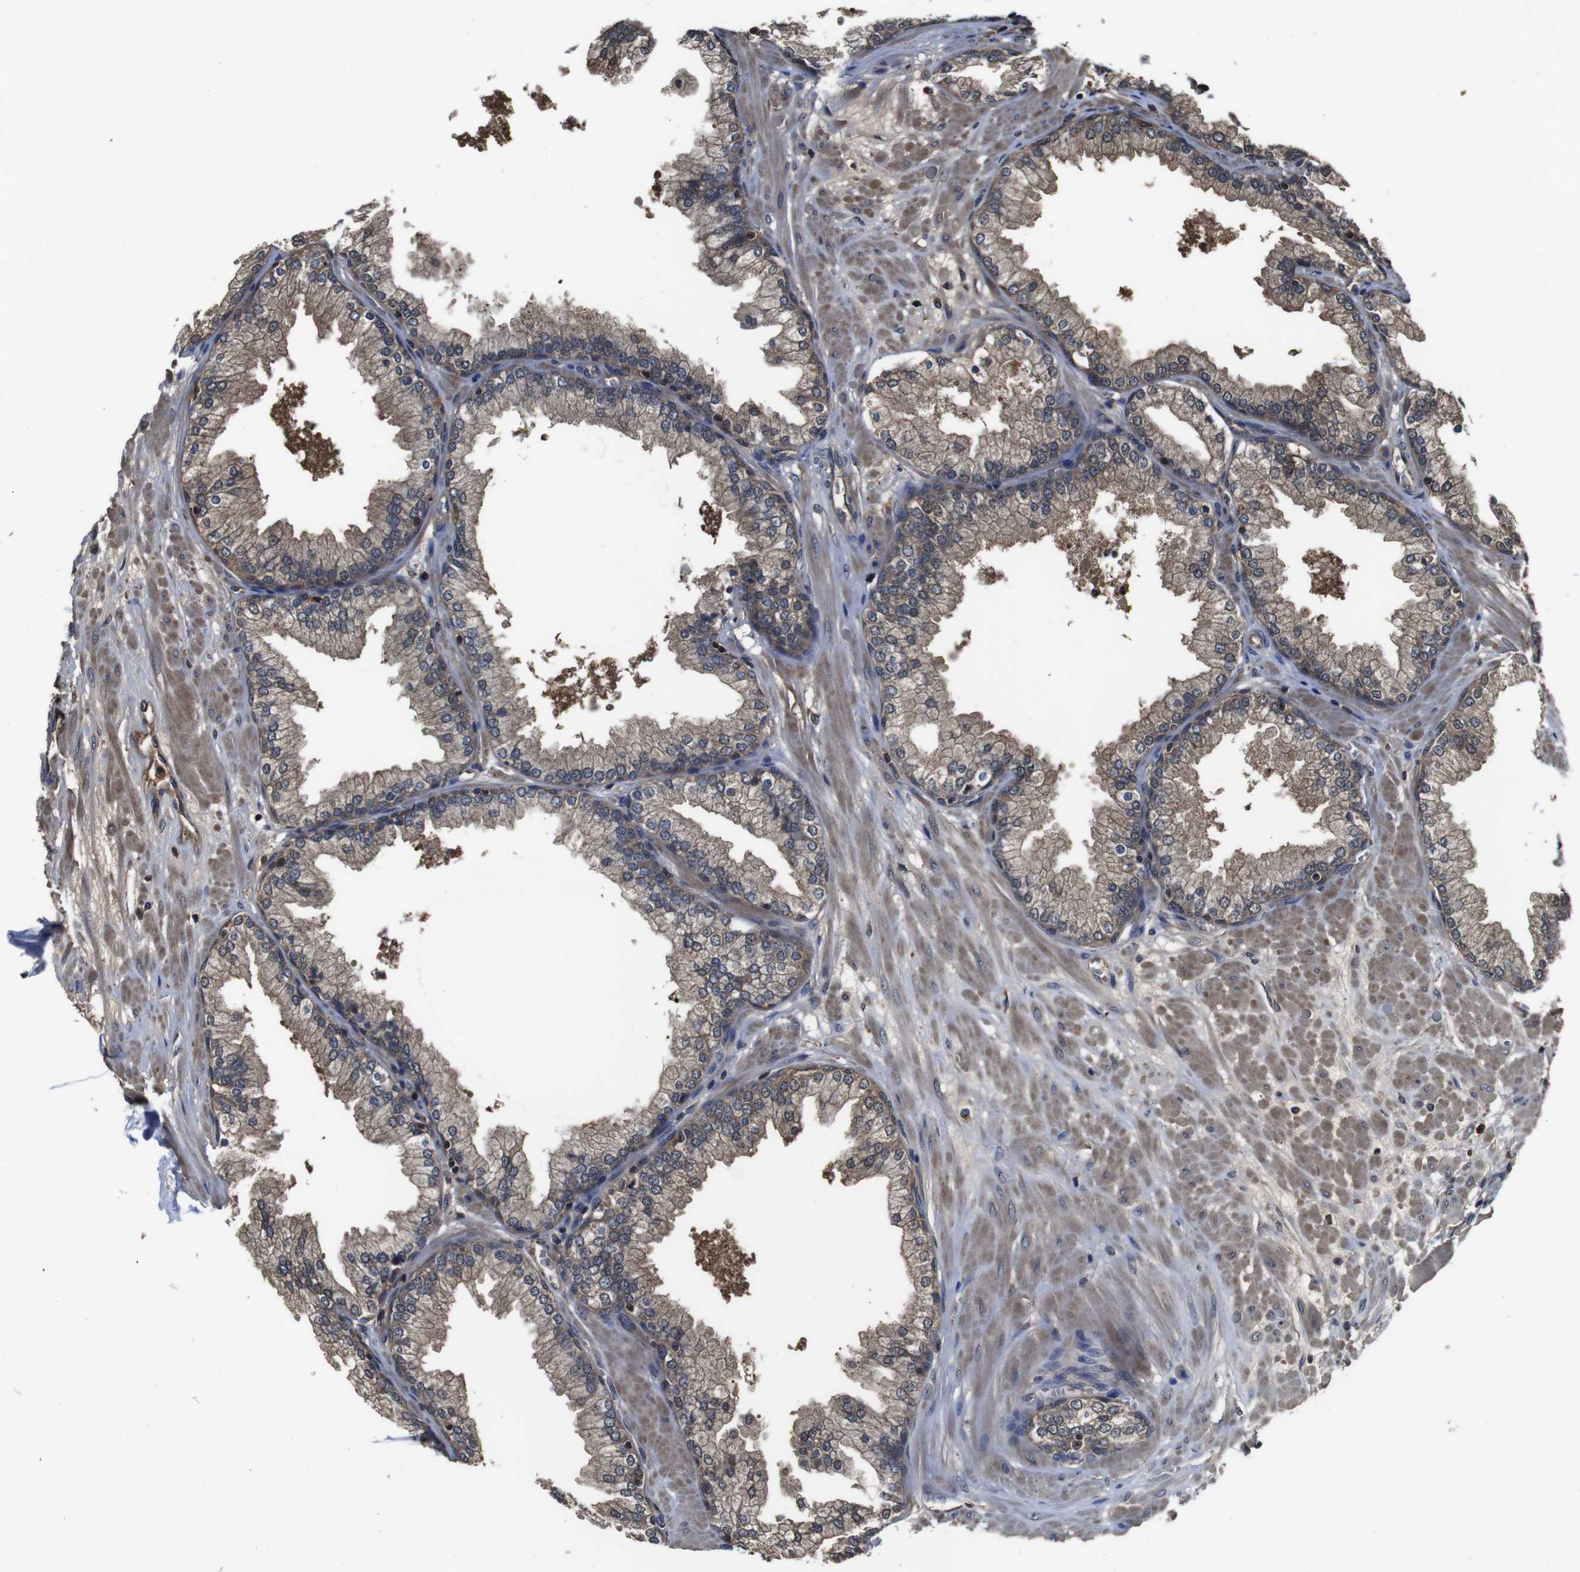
{"staining": {"intensity": "moderate", "quantity": "25%-75%", "location": "cytoplasmic/membranous"}, "tissue": "prostate", "cell_type": "Glandular cells", "image_type": "normal", "snomed": [{"axis": "morphology", "description": "Normal tissue, NOS"}, {"axis": "topography", "description": "Prostate"}], "caption": "This histopathology image displays immunohistochemistry (IHC) staining of unremarkable human prostate, with medium moderate cytoplasmic/membranous positivity in about 25%-75% of glandular cells.", "gene": "CXCL11", "patient": {"sex": "male", "age": 51}}